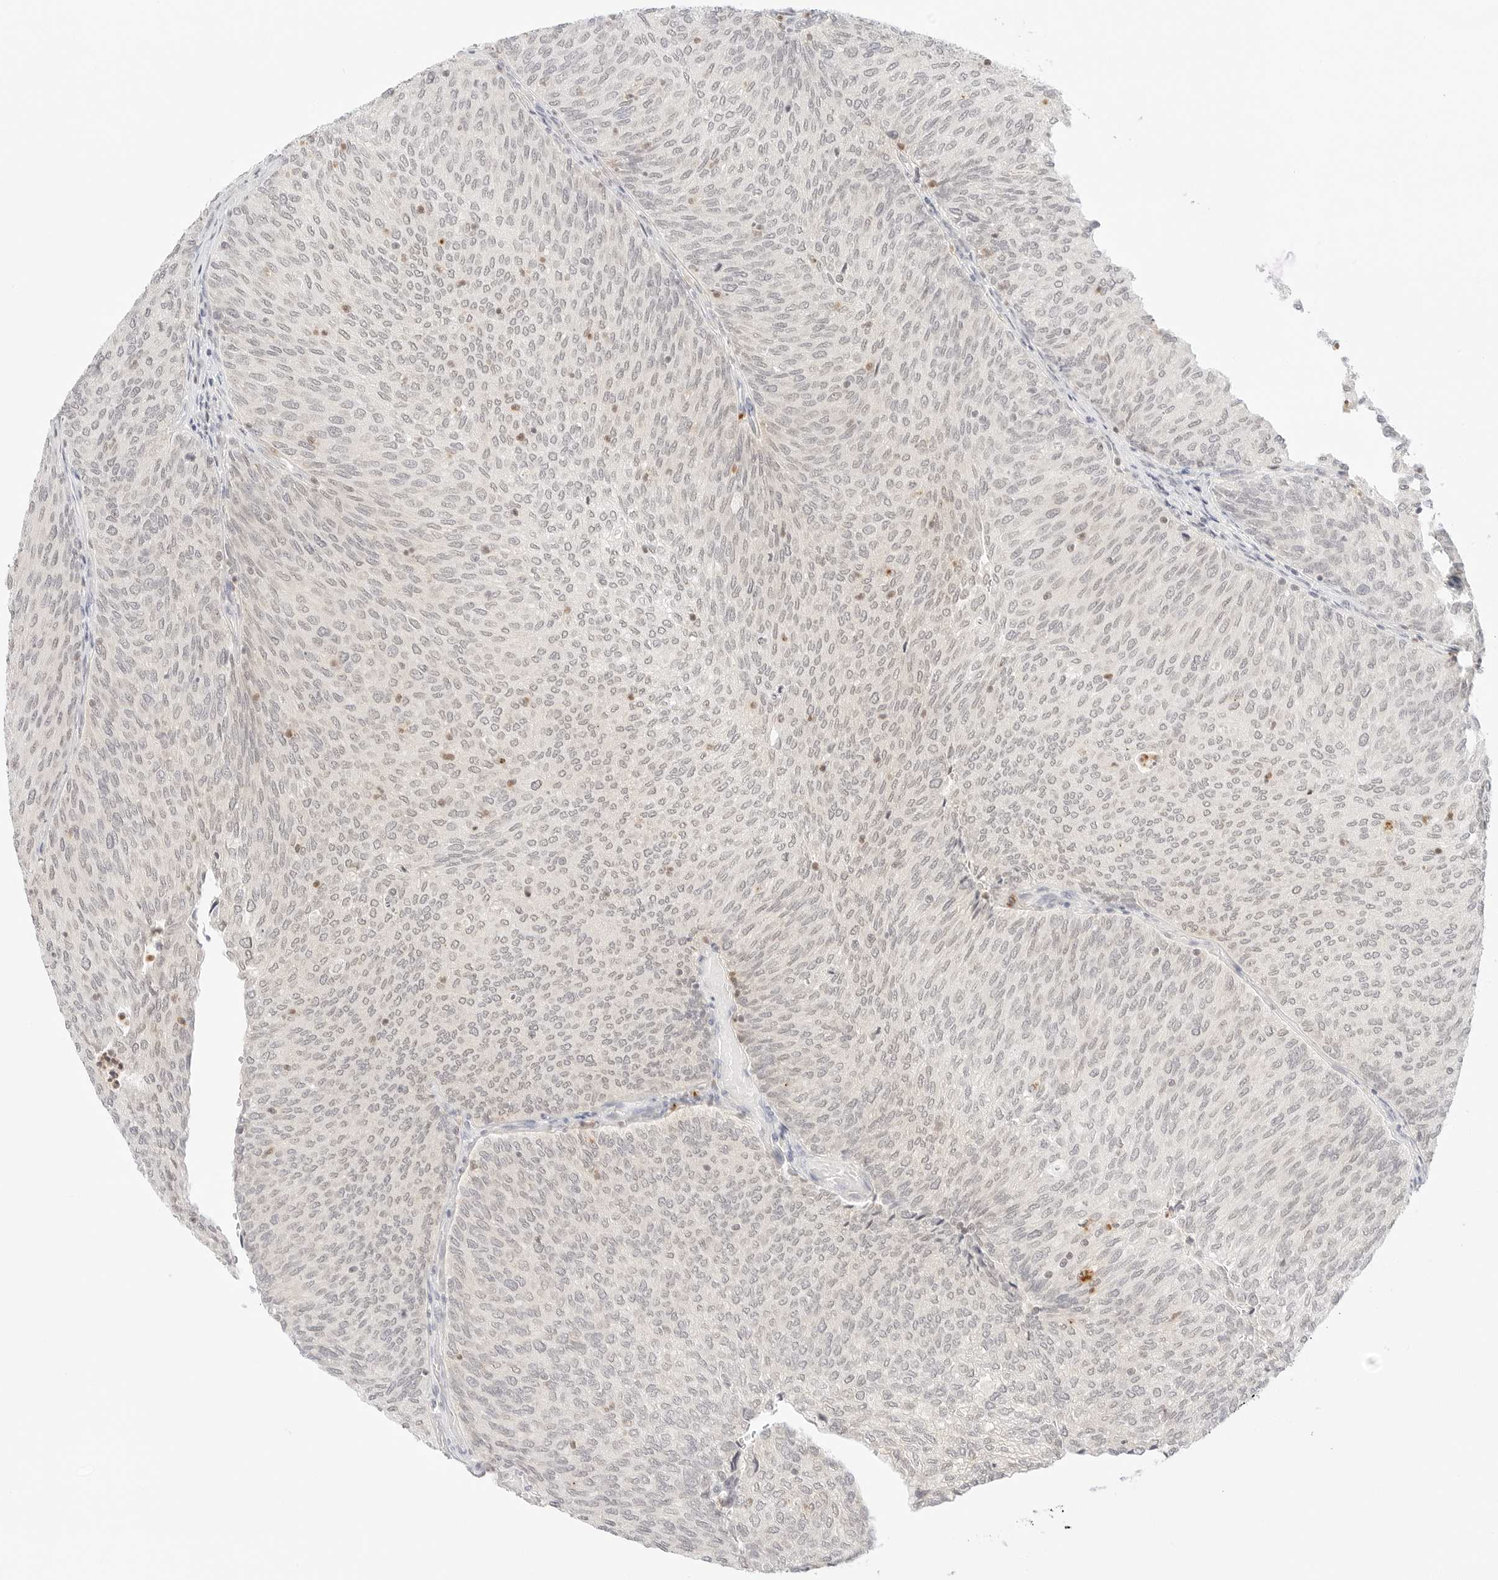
{"staining": {"intensity": "negative", "quantity": "none", "location": "none"}, "tissue": "urothelial cancer", "cell_type": "Tumor cells", "image_type": "cancer", "snomed": [{"axis": "morphology", "description": "Urothelial carcinoma, Low grade"}, {"axis": "topography", "description": "Urinary bladder"}], "caption": "High power microscopy image of an immunohistochemistry photomicrograph of low-grade urothelial carcinoma, revealing no significant expression in tumor cells. (Brightfield microscopy of DAB (3,3'-diaminobenzidine) IHC at high magnification).", "gene": "GNAS", "patient": {"sex": "female", "age": 79}}